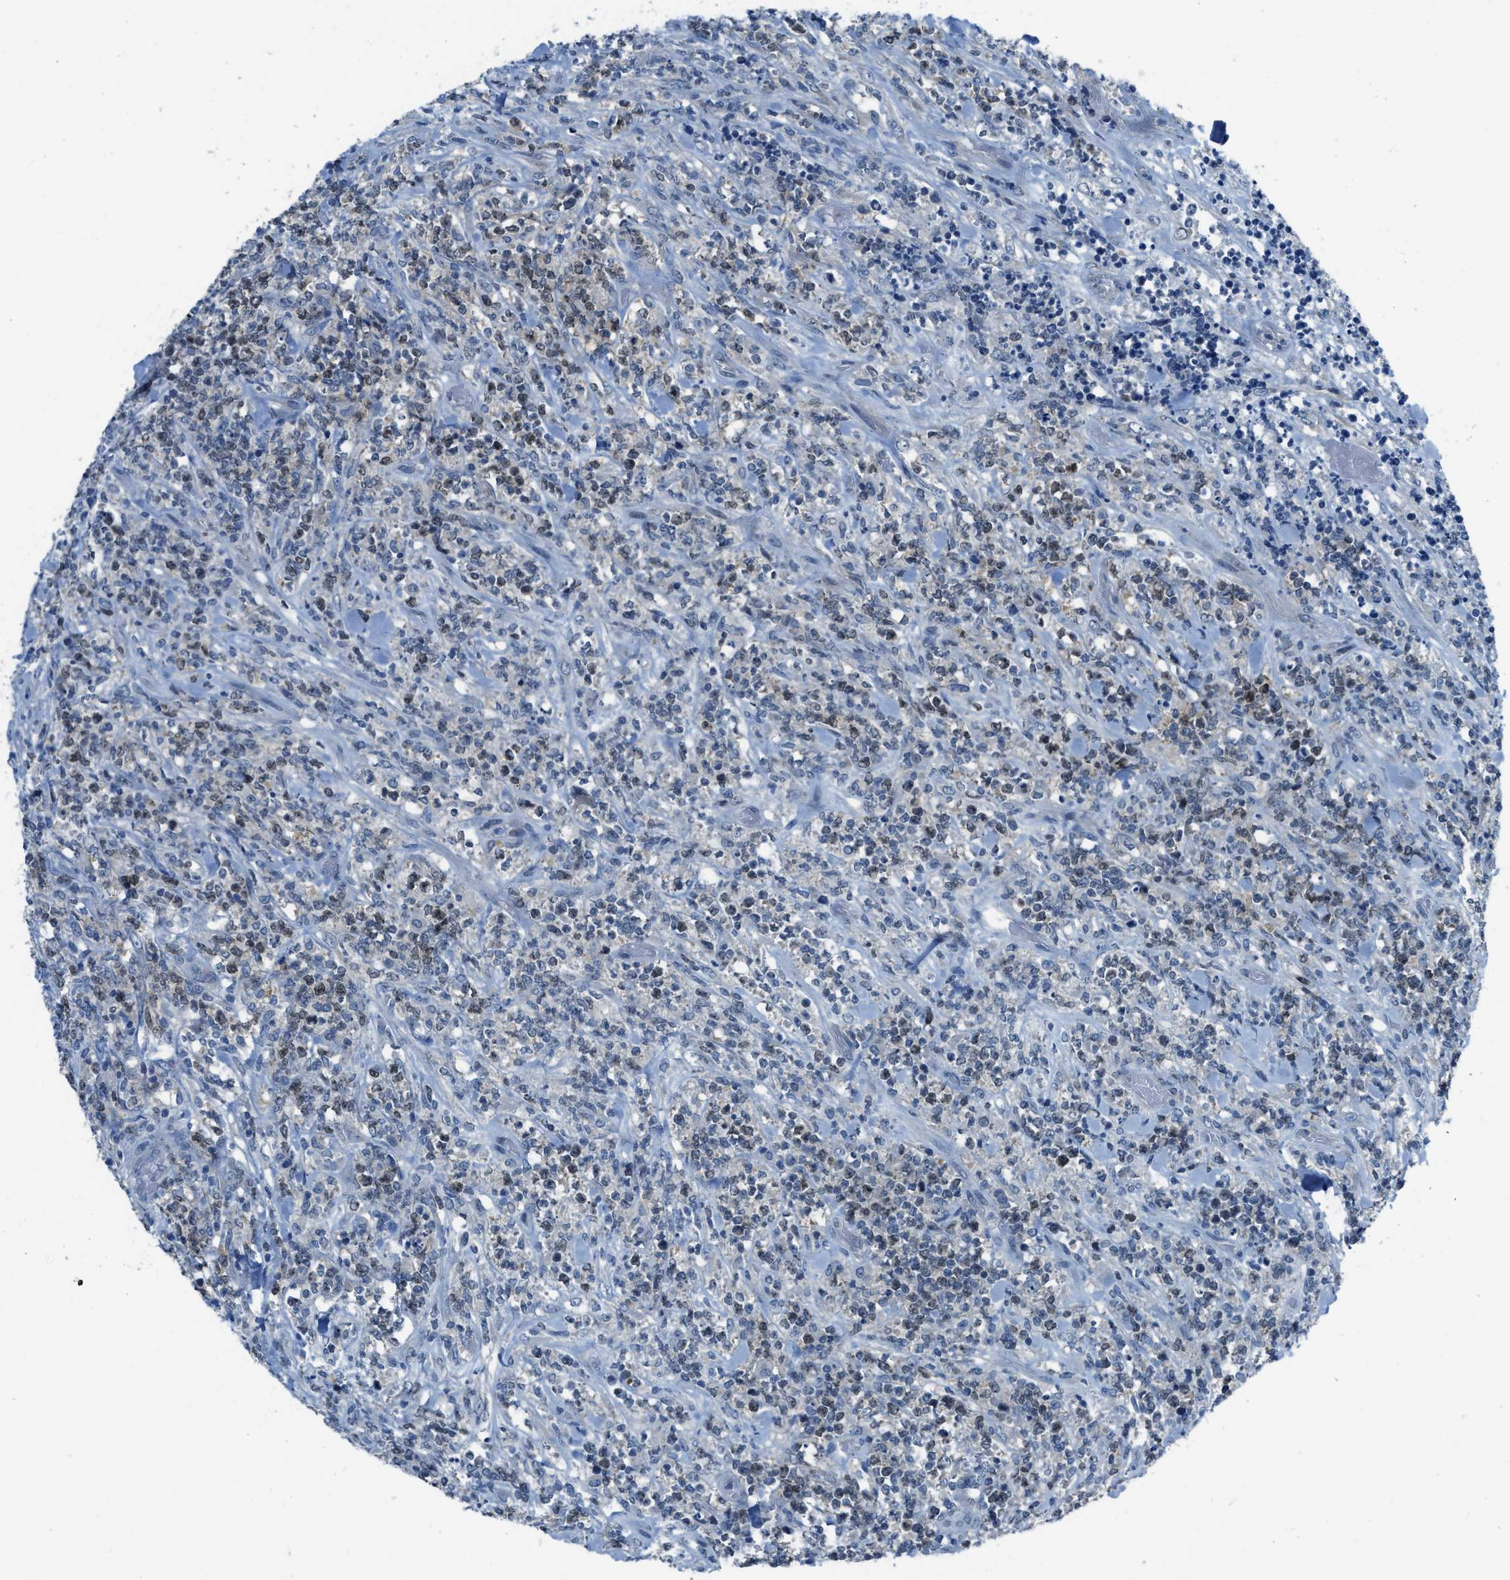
{"staining": {"intensity": "moderate", "quantity": "25%-75%", "location": "nuclear"}, "tissue": "lymphoma", "cell_type": "Tumor cells", "image_type": "cancer", "snomed": [{"axis": "morphology", "description": "Malignant lymphoma, non-Hodgkin's type, High grade"}, {"axis": "topography", "description": "Soft tissue"}], "caption": "Protein staining by immunohistochemistry (IHC) reveals moderate nuclear expression in about 25%-75% of tumor cells in lymphoma. The protein of interest is stained brown, and the nuclei are stained in blue (DAB IHC with brightfield microscopy, high magnification).", "gene": "MIS18A", "patient": {"sex": "male", "age": 18}}